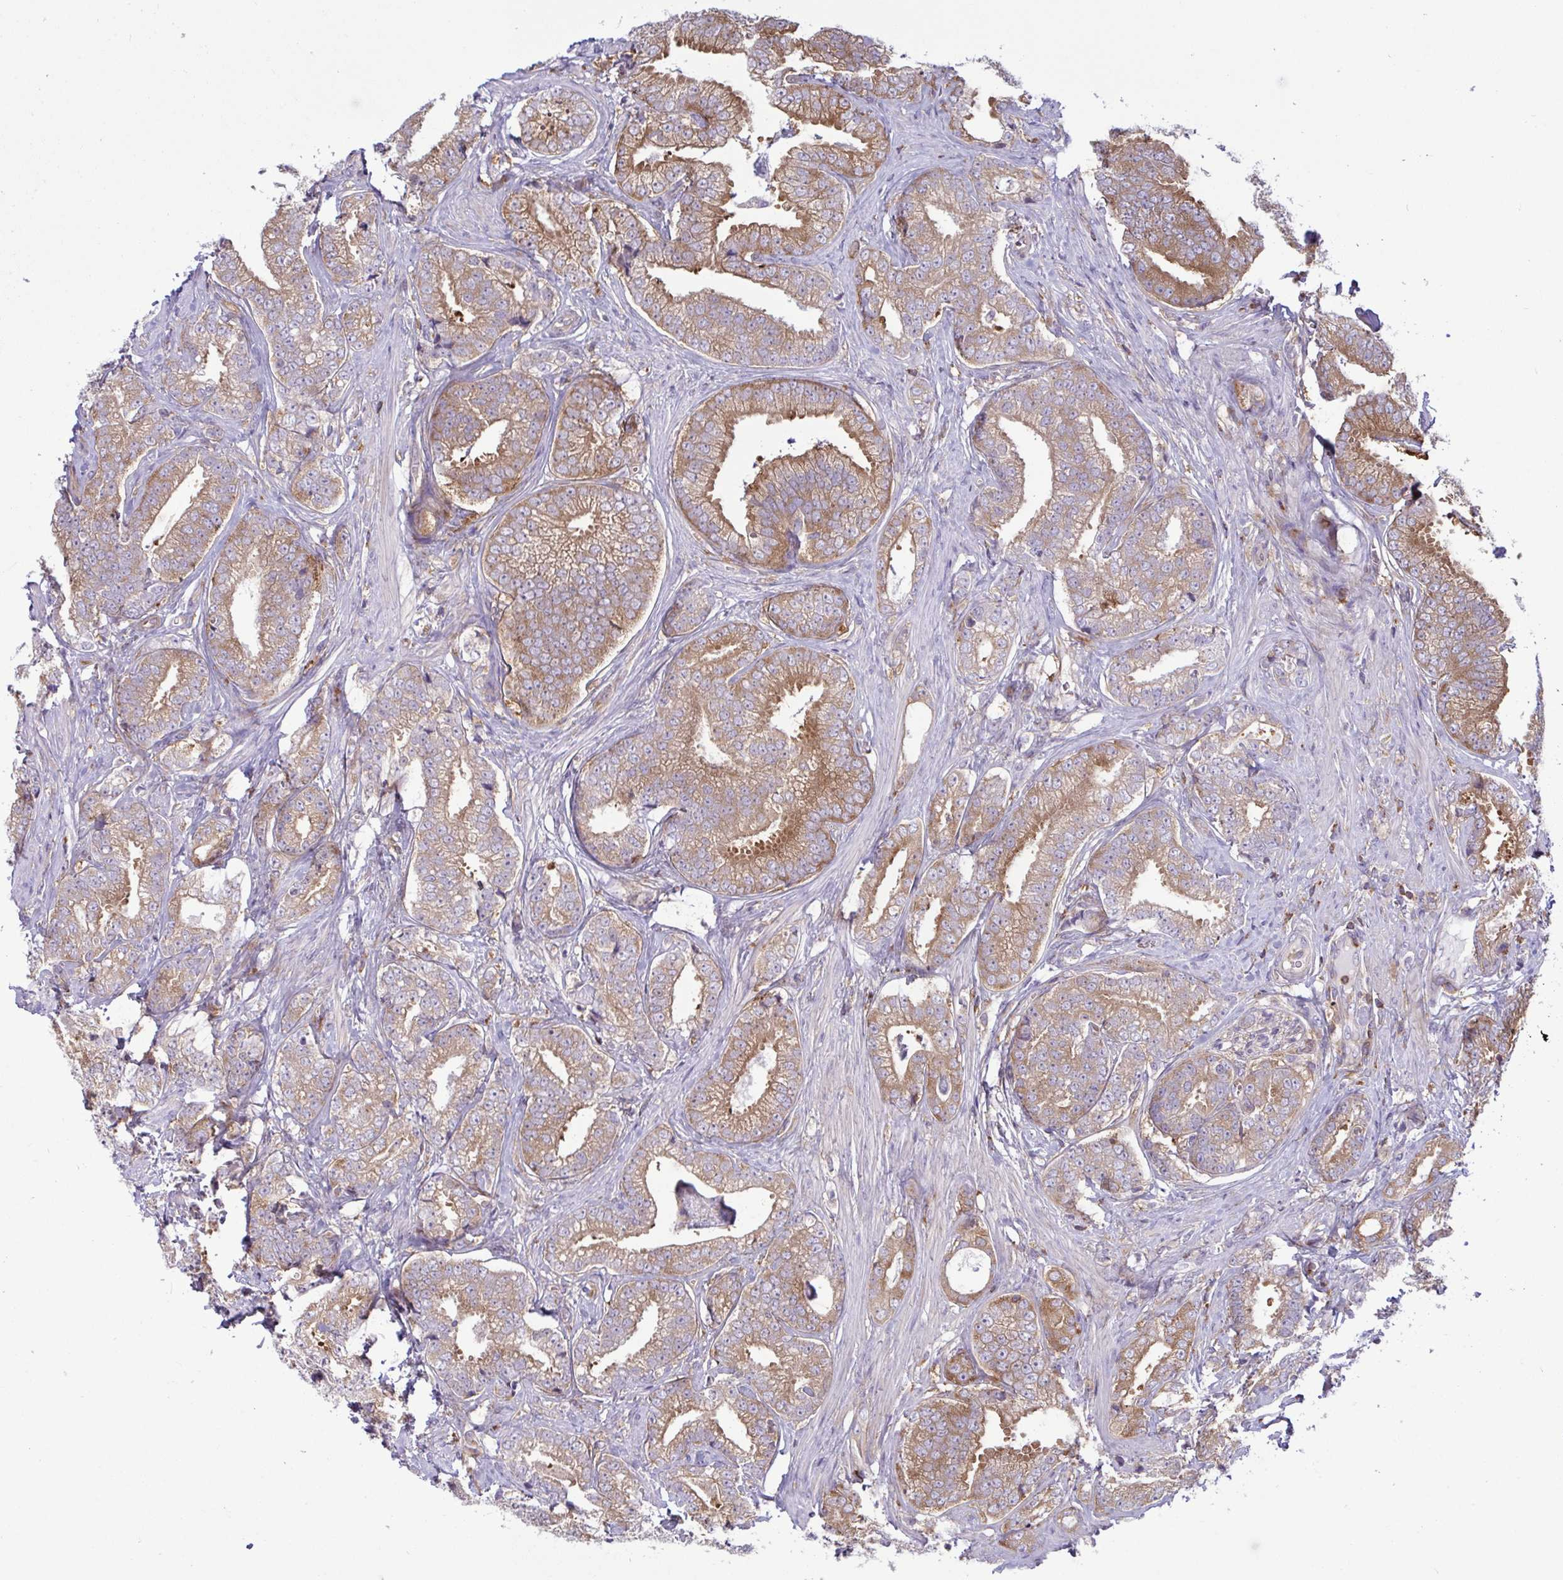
{"staining": {"intensity": "moderate", "quantity": ">75%", "location": "cytoplasmic/membranous"}, "tissue": "prostate cancer", "cell_type": "Tumor cells", "image_type": "cancer", "snomed": [{"axis": "morphology", "description": "Adenocarcinoma, Low grade"}, {"axis": "topography", "description": "Prostate"}], "caption": "Adenocarcinoma (low-grade) (prostate) tissue shows moderate cytoplasmic/membranous staining in about >75% of tumor cells, visualized by immunohistochemistry.", "gene": "TSC22D3", "patient": {"sex": "male", "age": 63}}